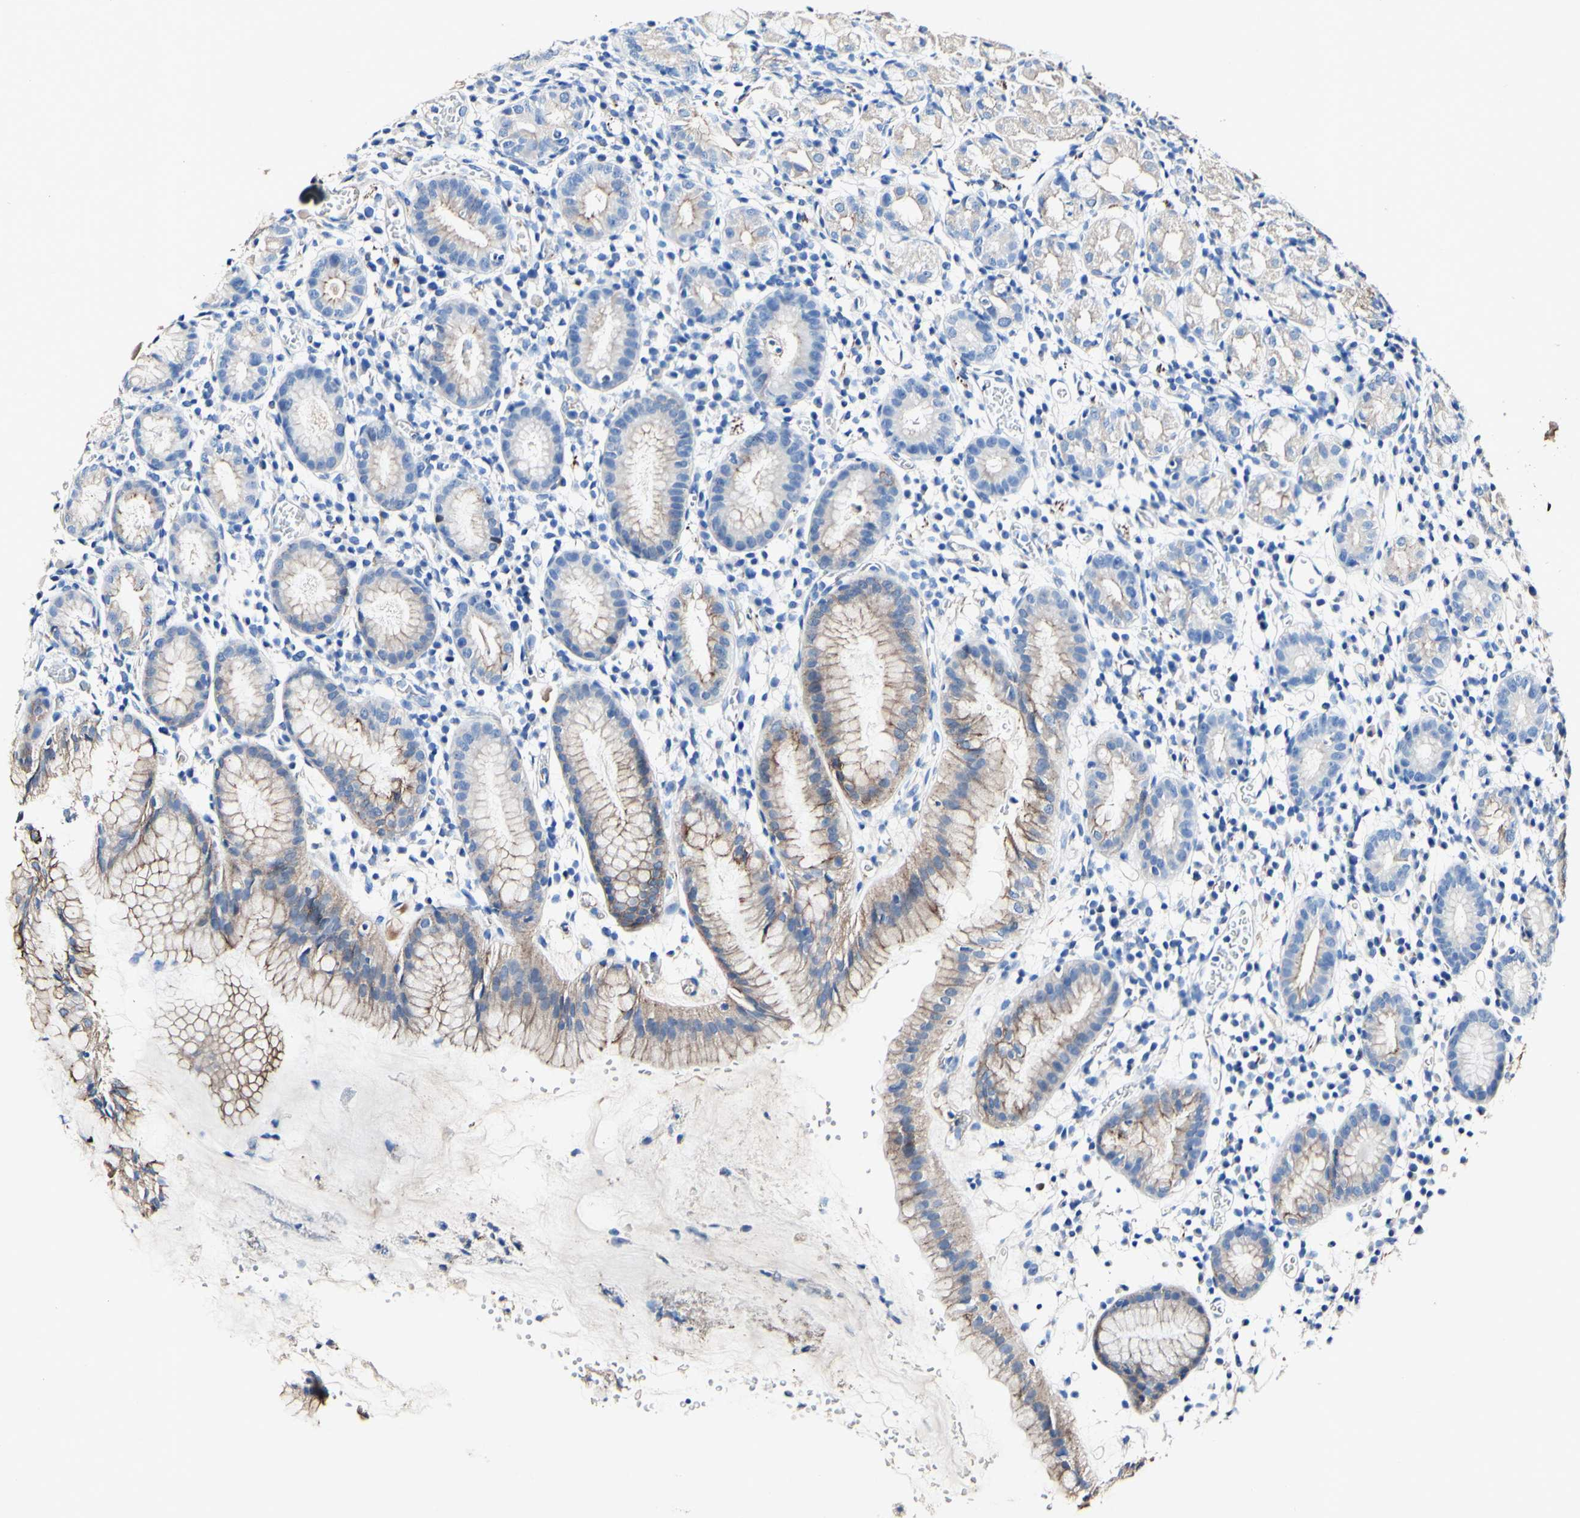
{"staining": {"intensity": "moderate", "quantity": "25%-75%", "location": "cytoplasmic/membranous"}, "tissue": "stomach", "cell_type": "Glandular cells", "image_type": "normal", "snomed": [{"axis": "morphology", "description": "Normal tissue, NOS"}, {"axis": "topography", "description": "Stomach"}, {"axis": "topography", "description": "Stomach, lower"}], "caption": "Stomach stained for a protein (brown) exhibits moderate cytoplasmic/membranous positive positivity in approximately 25%-75% of glandular cells.", "gene": "DSC2", "patient": {"sex": "female", "age": 75}}